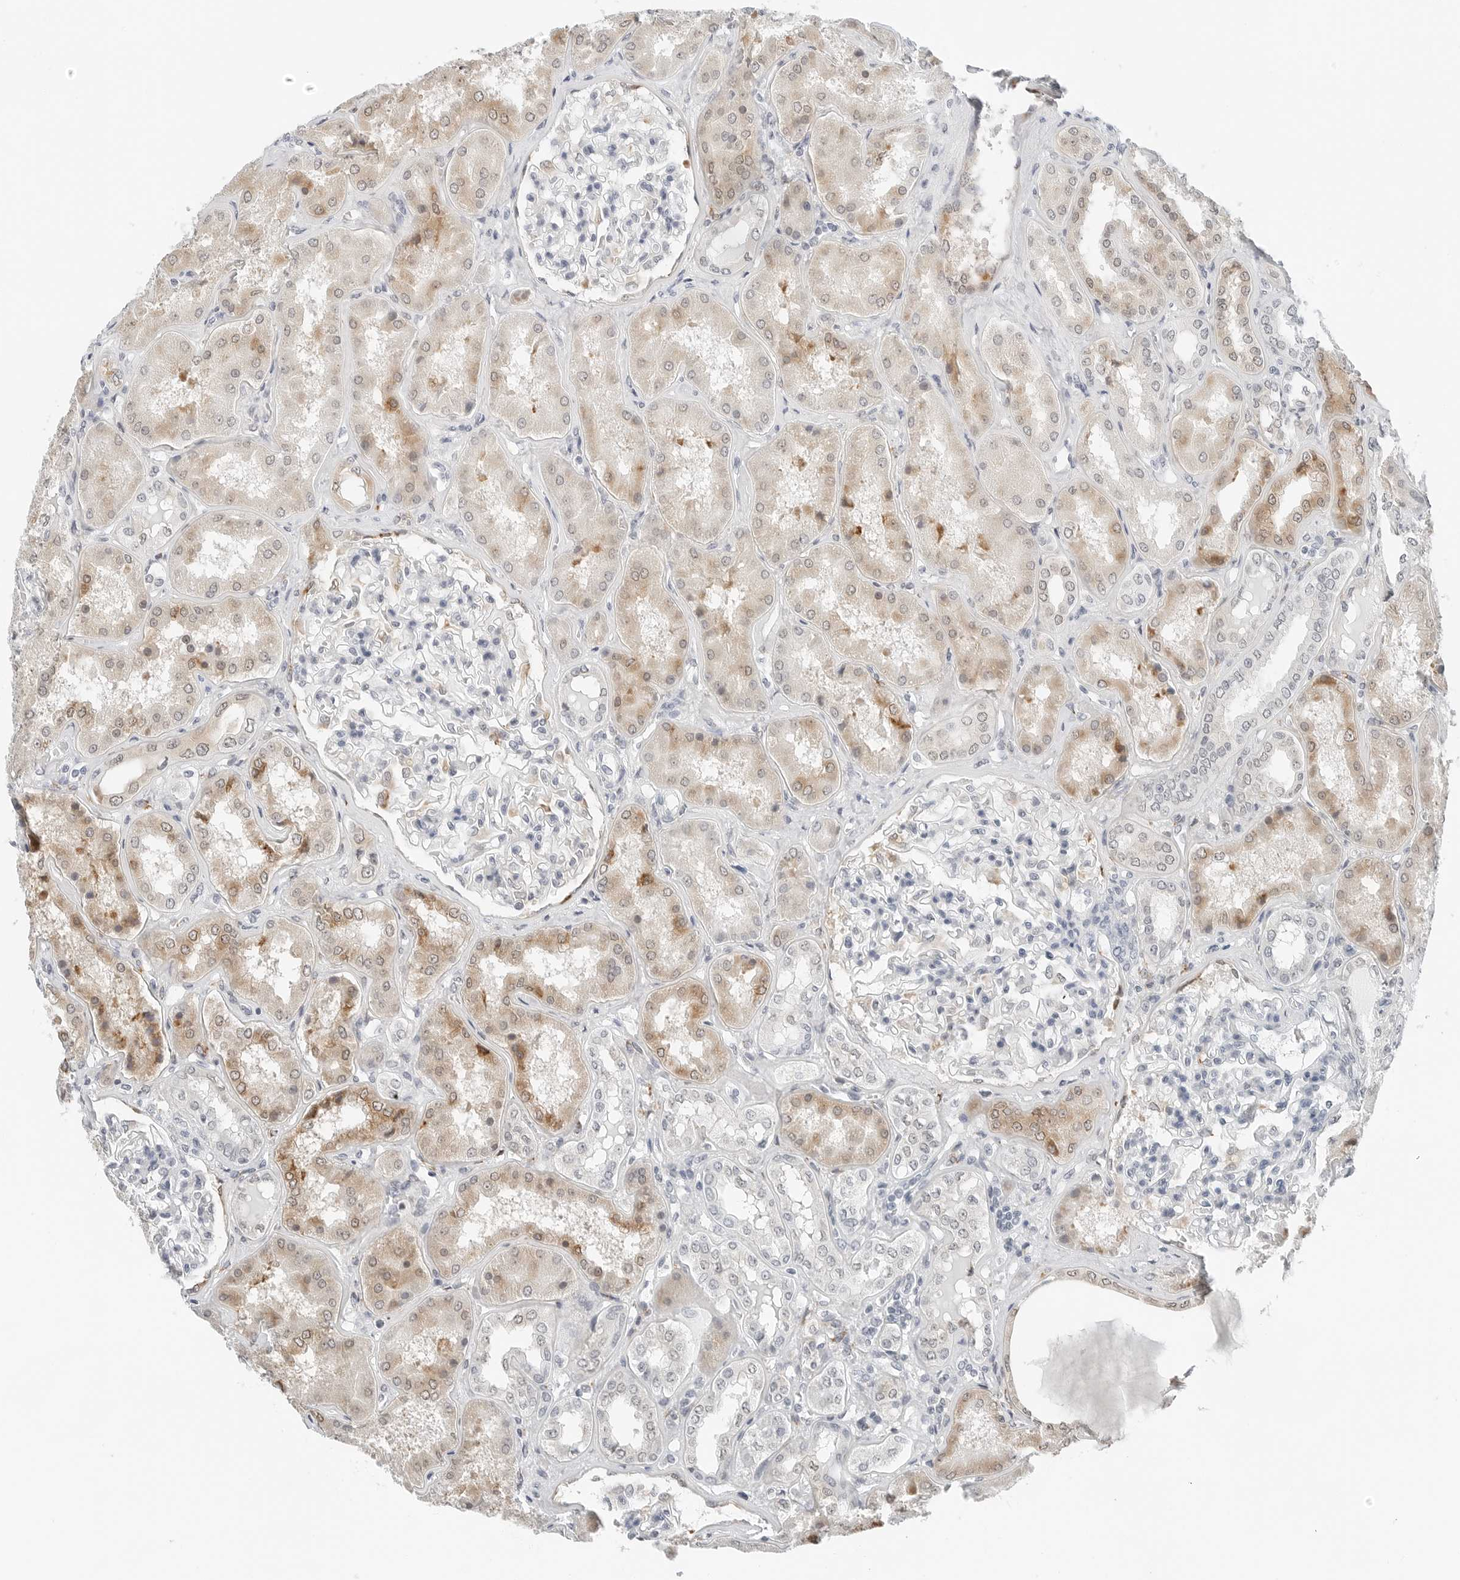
{"staining": {"intensity": "negative", "quantity": "none", "location": "none"}, "tissue": "kidney", "cell_type": "Cells in glomeruli", "image_type": "normal", "snomed": [{"axis": "morphology", "description": "Normal tissue, NOS"}, {"axis": "topography", "description": "Kidney"}], "caption": "This is a micrograph of IHC staining of unremarkable kidney, which shows no positivity in cells in glomeruli.", "gene": "P4HA2", "patient": {"sex": "female", "age": 56}}